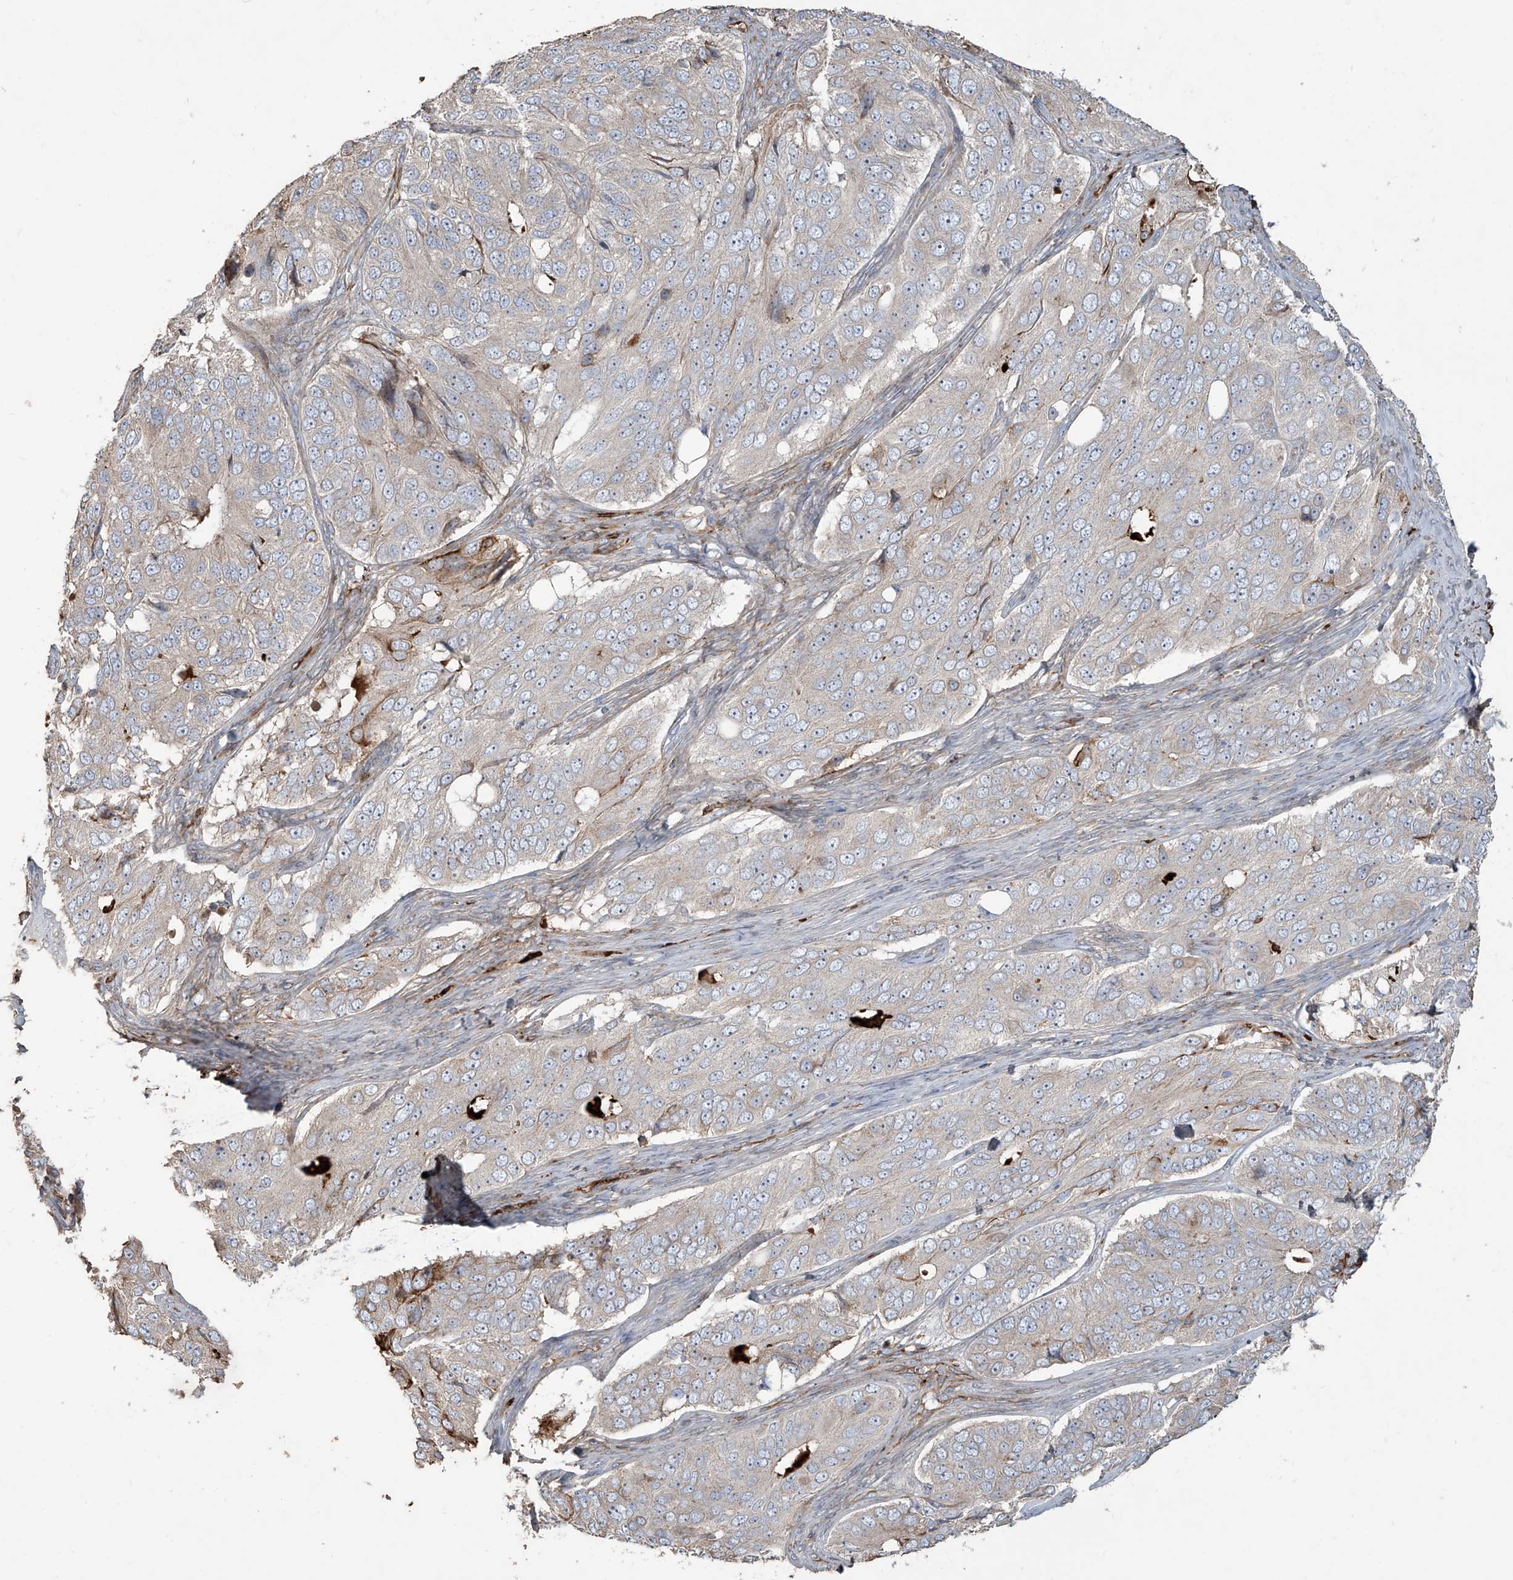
{"staining": {"intensity": "weak", "quantity": "<25%", "location": "cytoplasmic/membranous"}, "tissue": "ovarian cancer", "cell_type": "Tumor cells", "image_type": "cancer", "snomed": [{"axis": "morphology", "description": "Carcinoma, endometroid"}, {"axis": "topography", "description": "Ovary"}], "caption": "A photomicrograph of human ovarian endometroid carcinoma is negative for staining in tumor cells. (DAB immunohistochemistry (IHC), high magnification).", "gene": "ABTB1", "patient": {"sex": "female", "age": 51}}